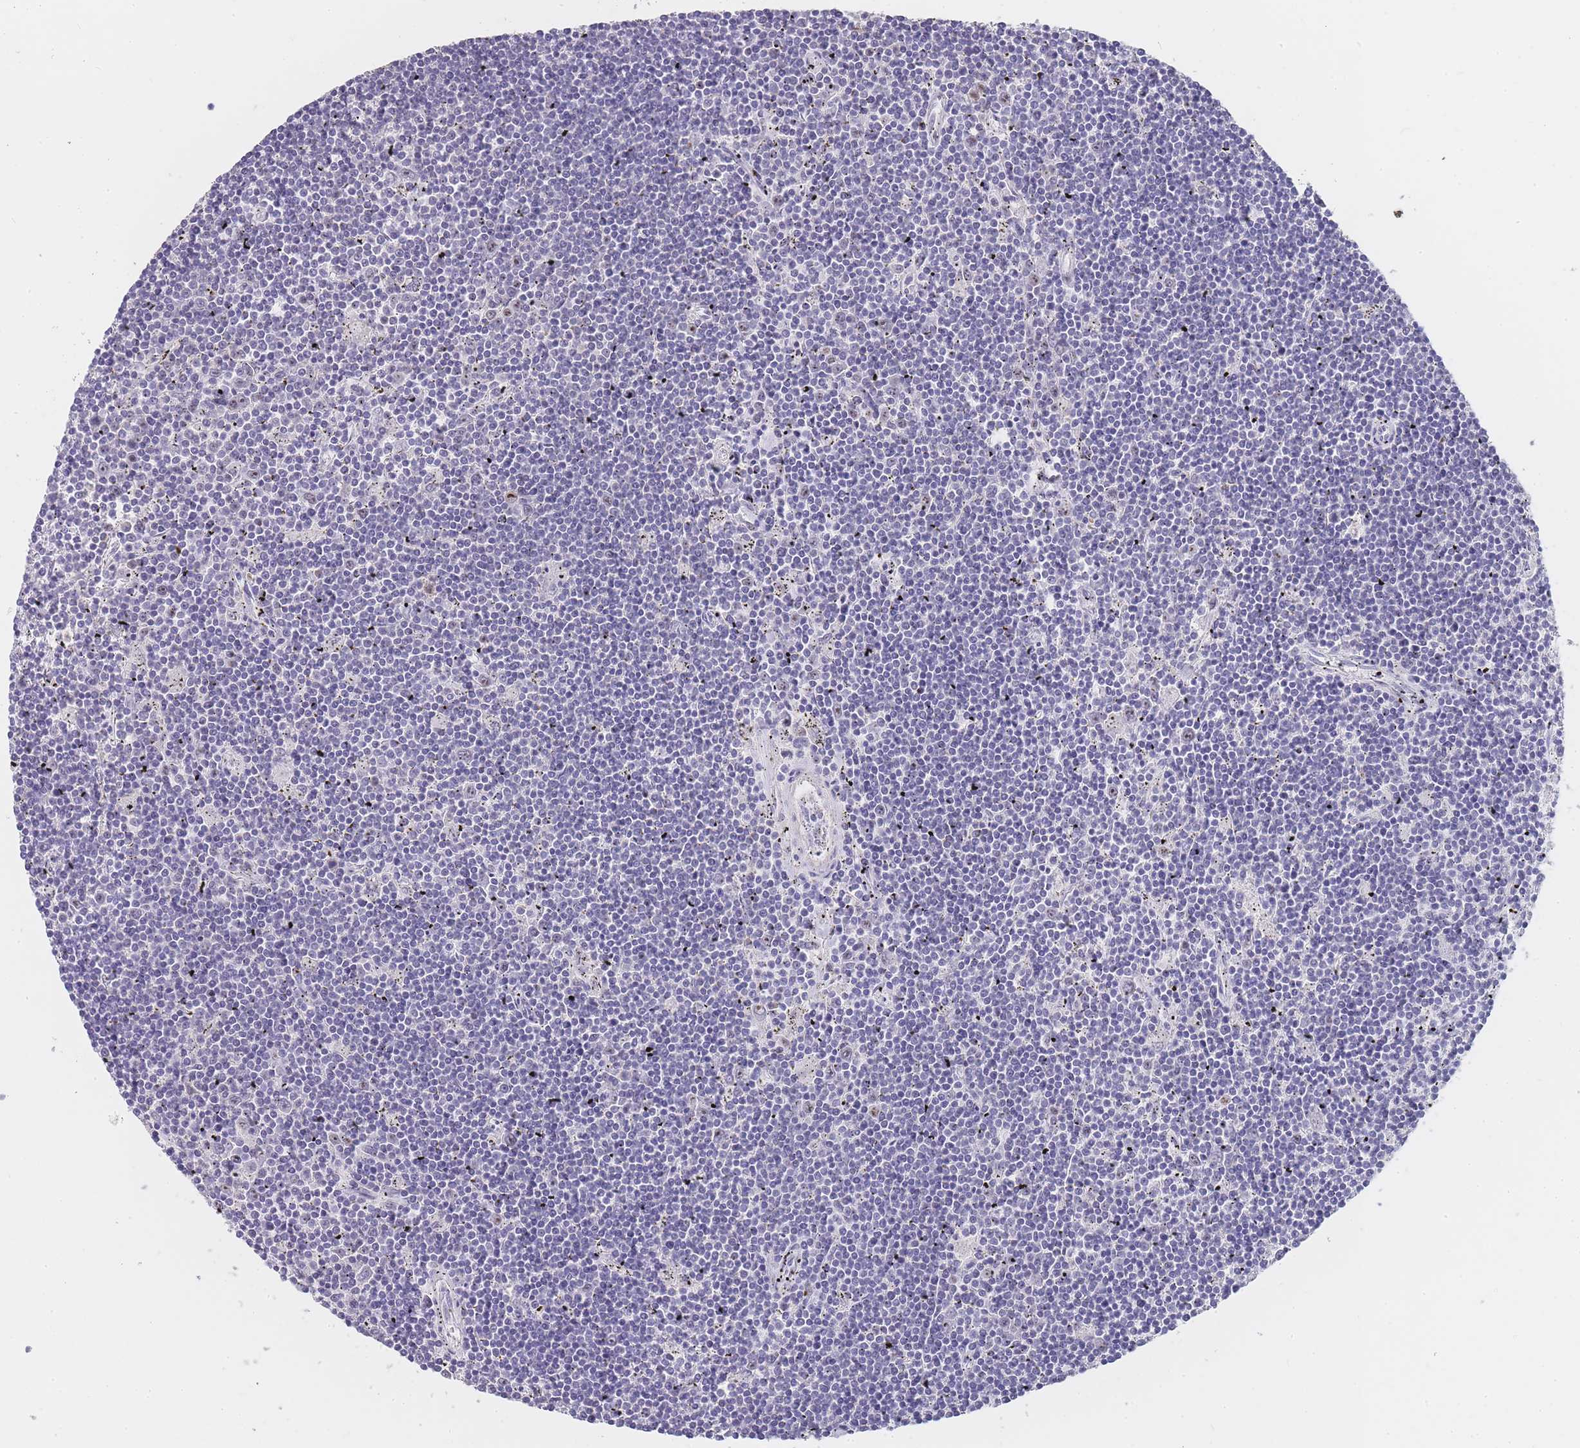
{"staining": {"intensity": "negative", "quantity": "none", "location": "none"}, "tissue": "lymphoma", "cell_type": "Tumor cells", "image_type": "cancer", "snomed": [{"axis": "morphology", "description": "Malignant lymphoma, non-Hodgkin's type, Low grade"}, {"axis": "topography", "description": "Spleen"}], "caption": "Low-grade malignant lymphoma, non-Hodgkin's type stained for a protein using IHC demonstrates no expression tumor cells.", "gene": "NOP14", "patient": {"sex": "male", "age": 76}}